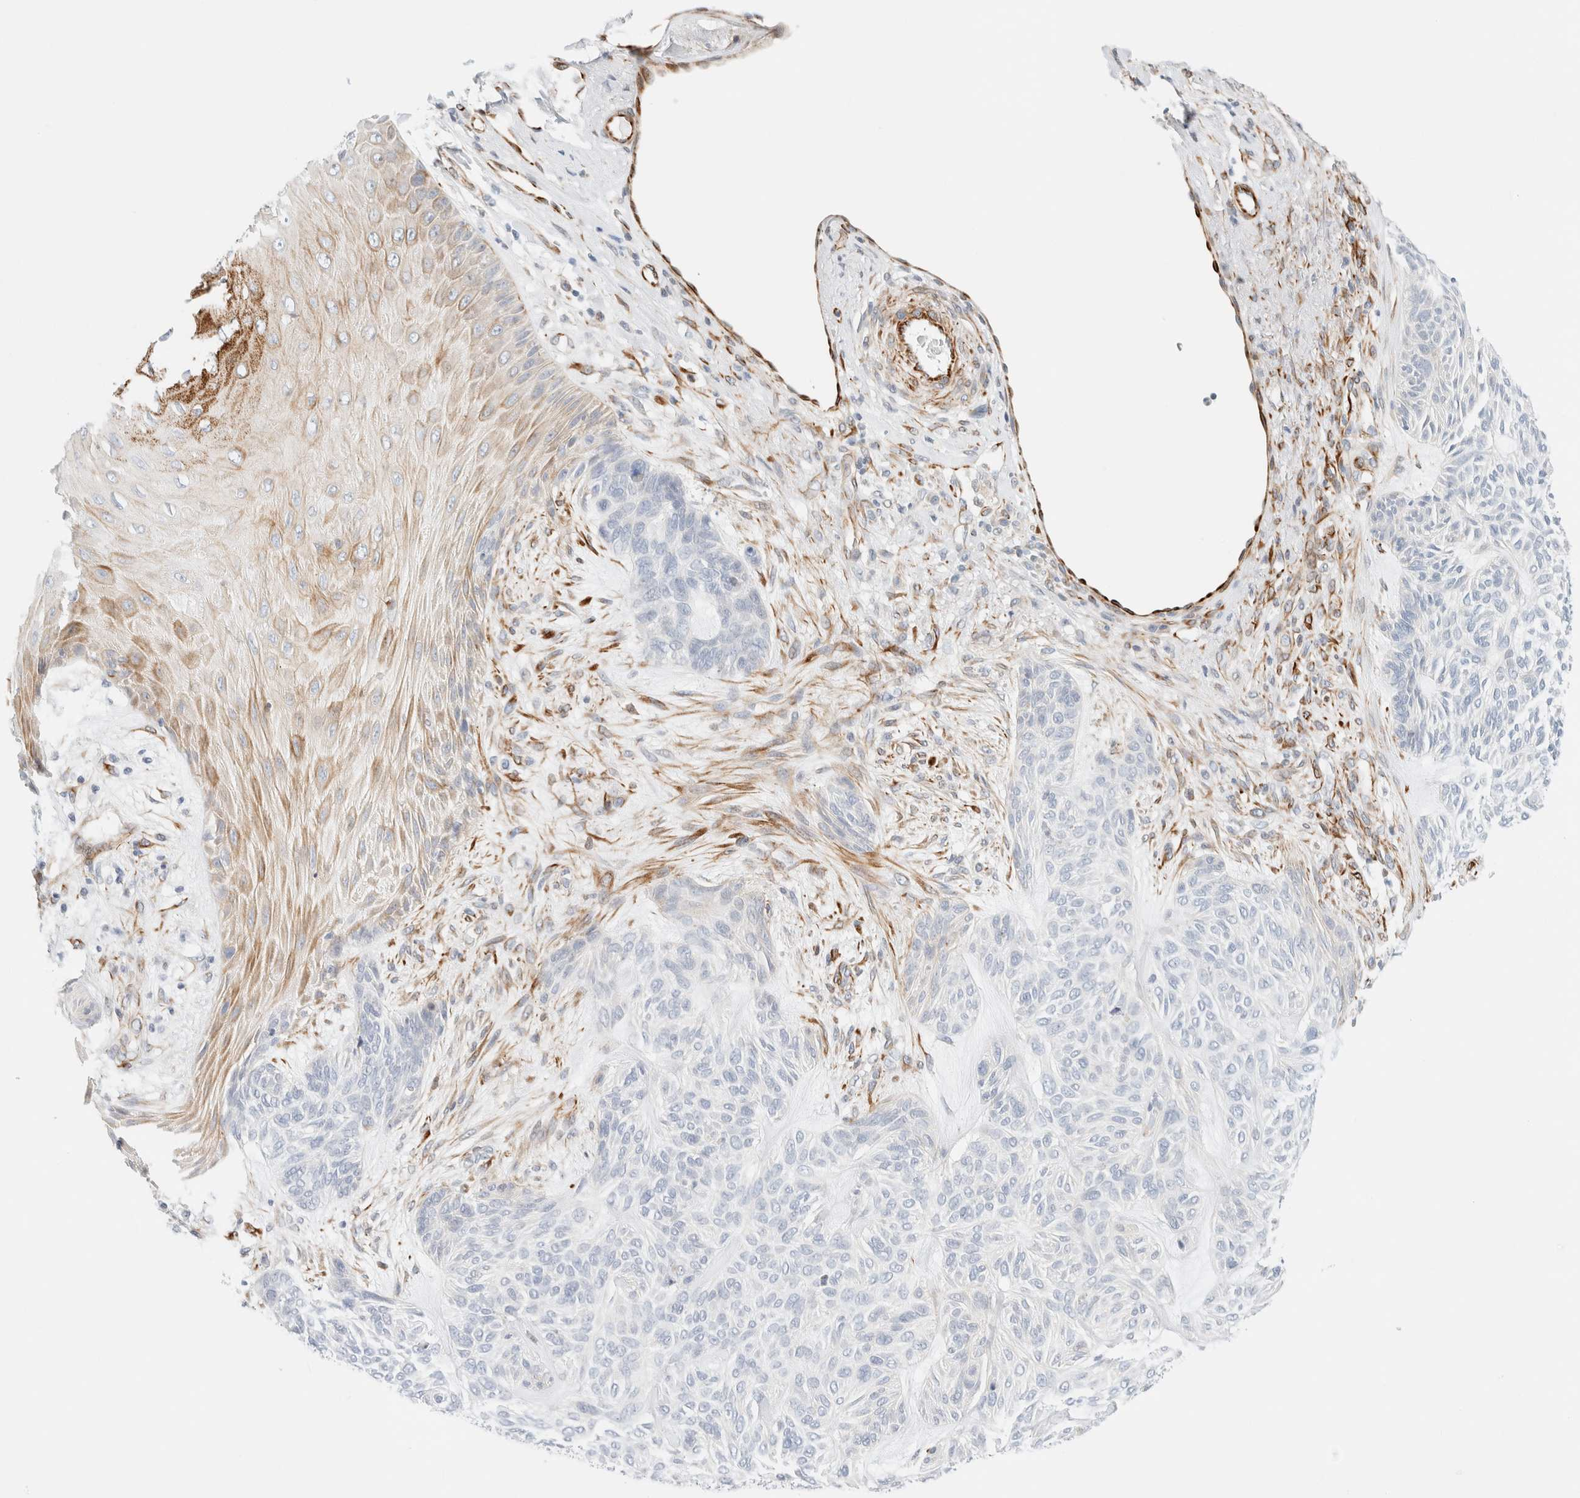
{"staining": {"intensity": "negative", "quantity": "none", "location": "none"}, "tissue": "skin cancer", "cell_type": "Tumor cells", "image_type": "cancer", "snomed": [{"axis": "morphology", "description": "Basal cell carcinoma"}, {"axis": "topography", "description": "Skin"}], "caption": "The immunohistochemistry photomicrograph has no significant staining in tumor cells of skin cancer (basal cell carcinoma) tissue.", "gene": "SLC25A48", "patient": {"sex": "male", "age": 55}}